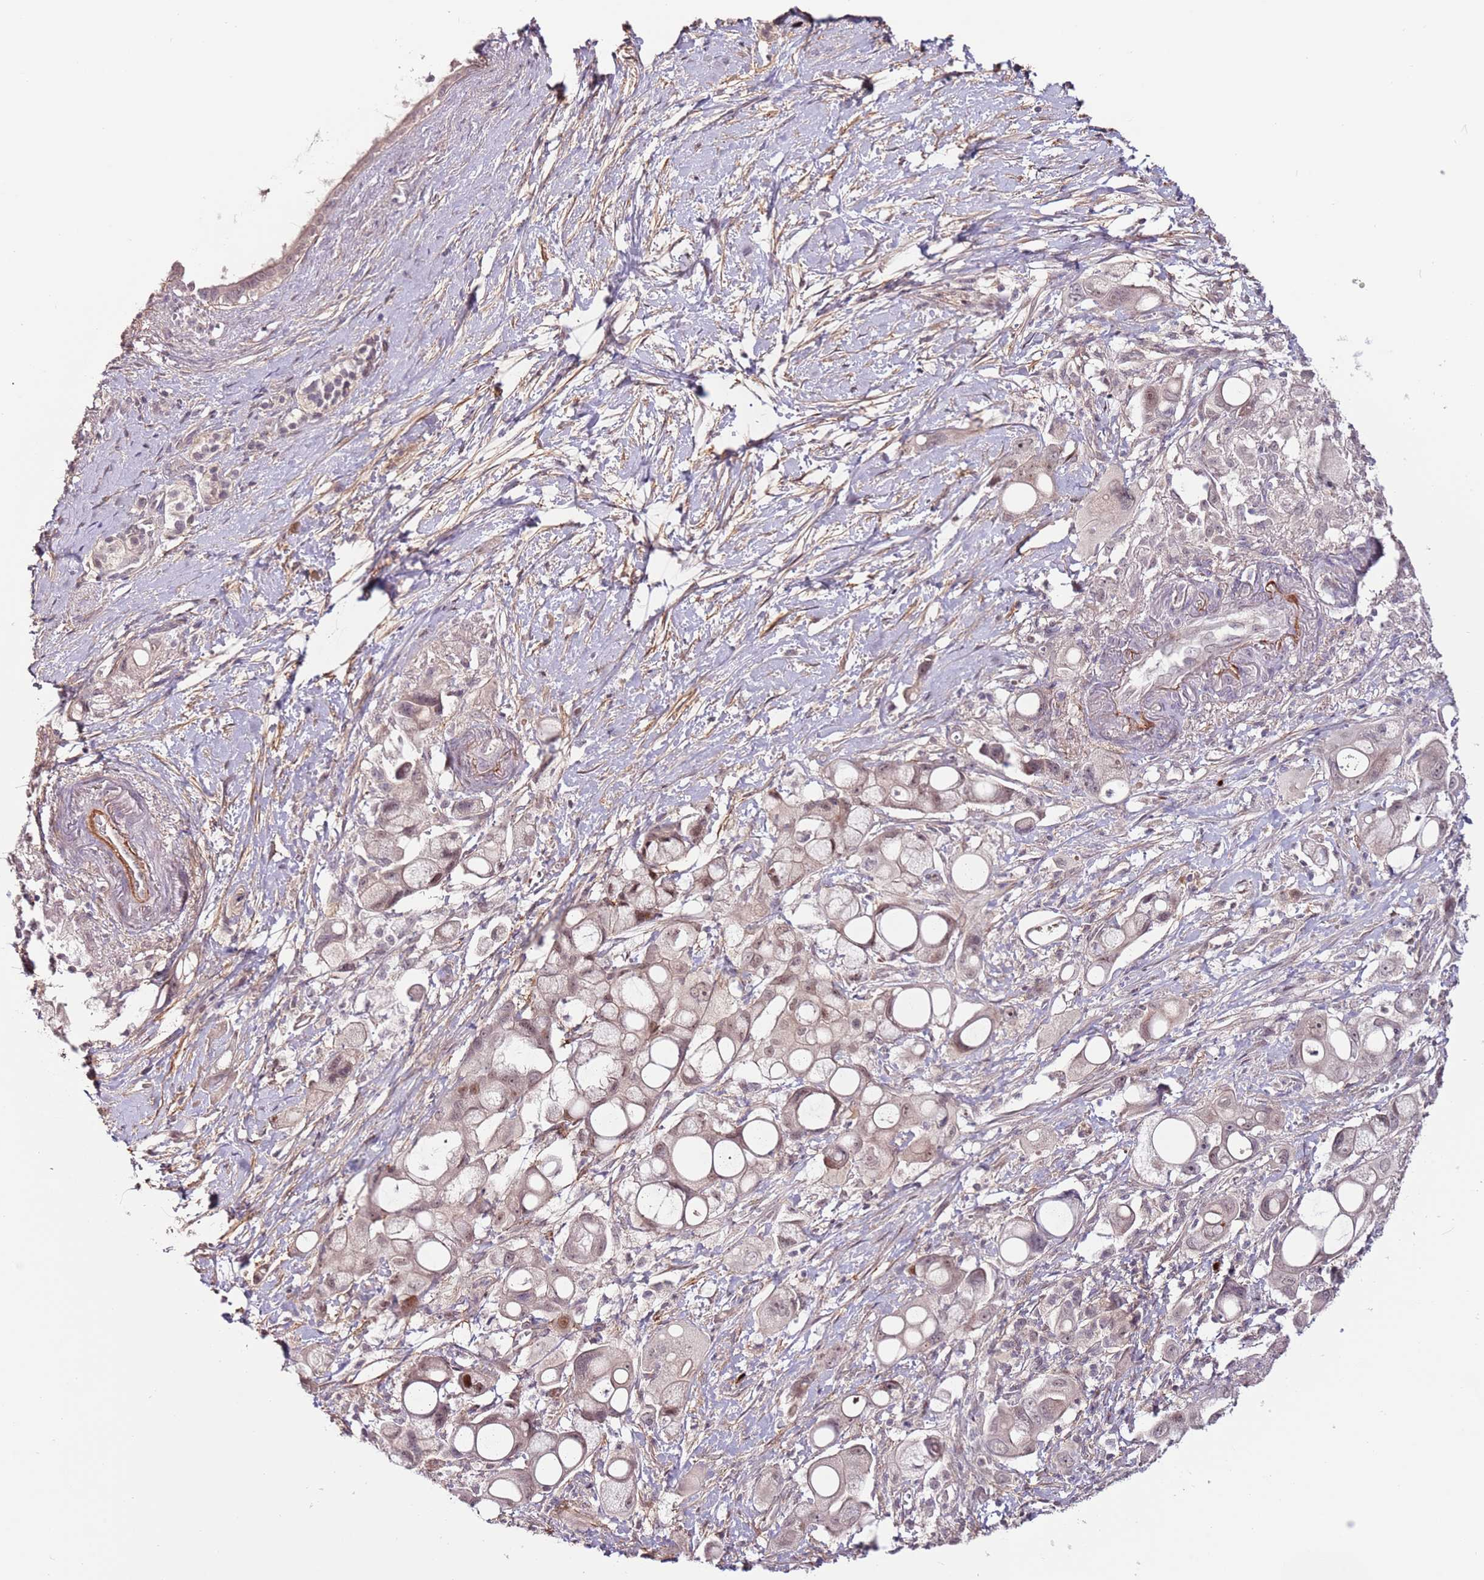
{"staining": {"intensity": "weak", "quantity": "25%-75%", "location": "nuclear"}, "tissue": "pancreatic cancer", "cell_type": "Tumor cells", "image_type": "cancer", "snomed": [{"axis": "morphology", "description": "Adenocarcinoma, NOS"}, {"axis": "topography", "description": "Pancreas"}], "caption": "Immunohistochemical staining of human adenocarcinoma (pancreatic) demonstrates weak nuclear protein expression in about 25%-75% of tumor cells.", "gene": "MTG2", "patient": {"sex": "male", "age": 68}}